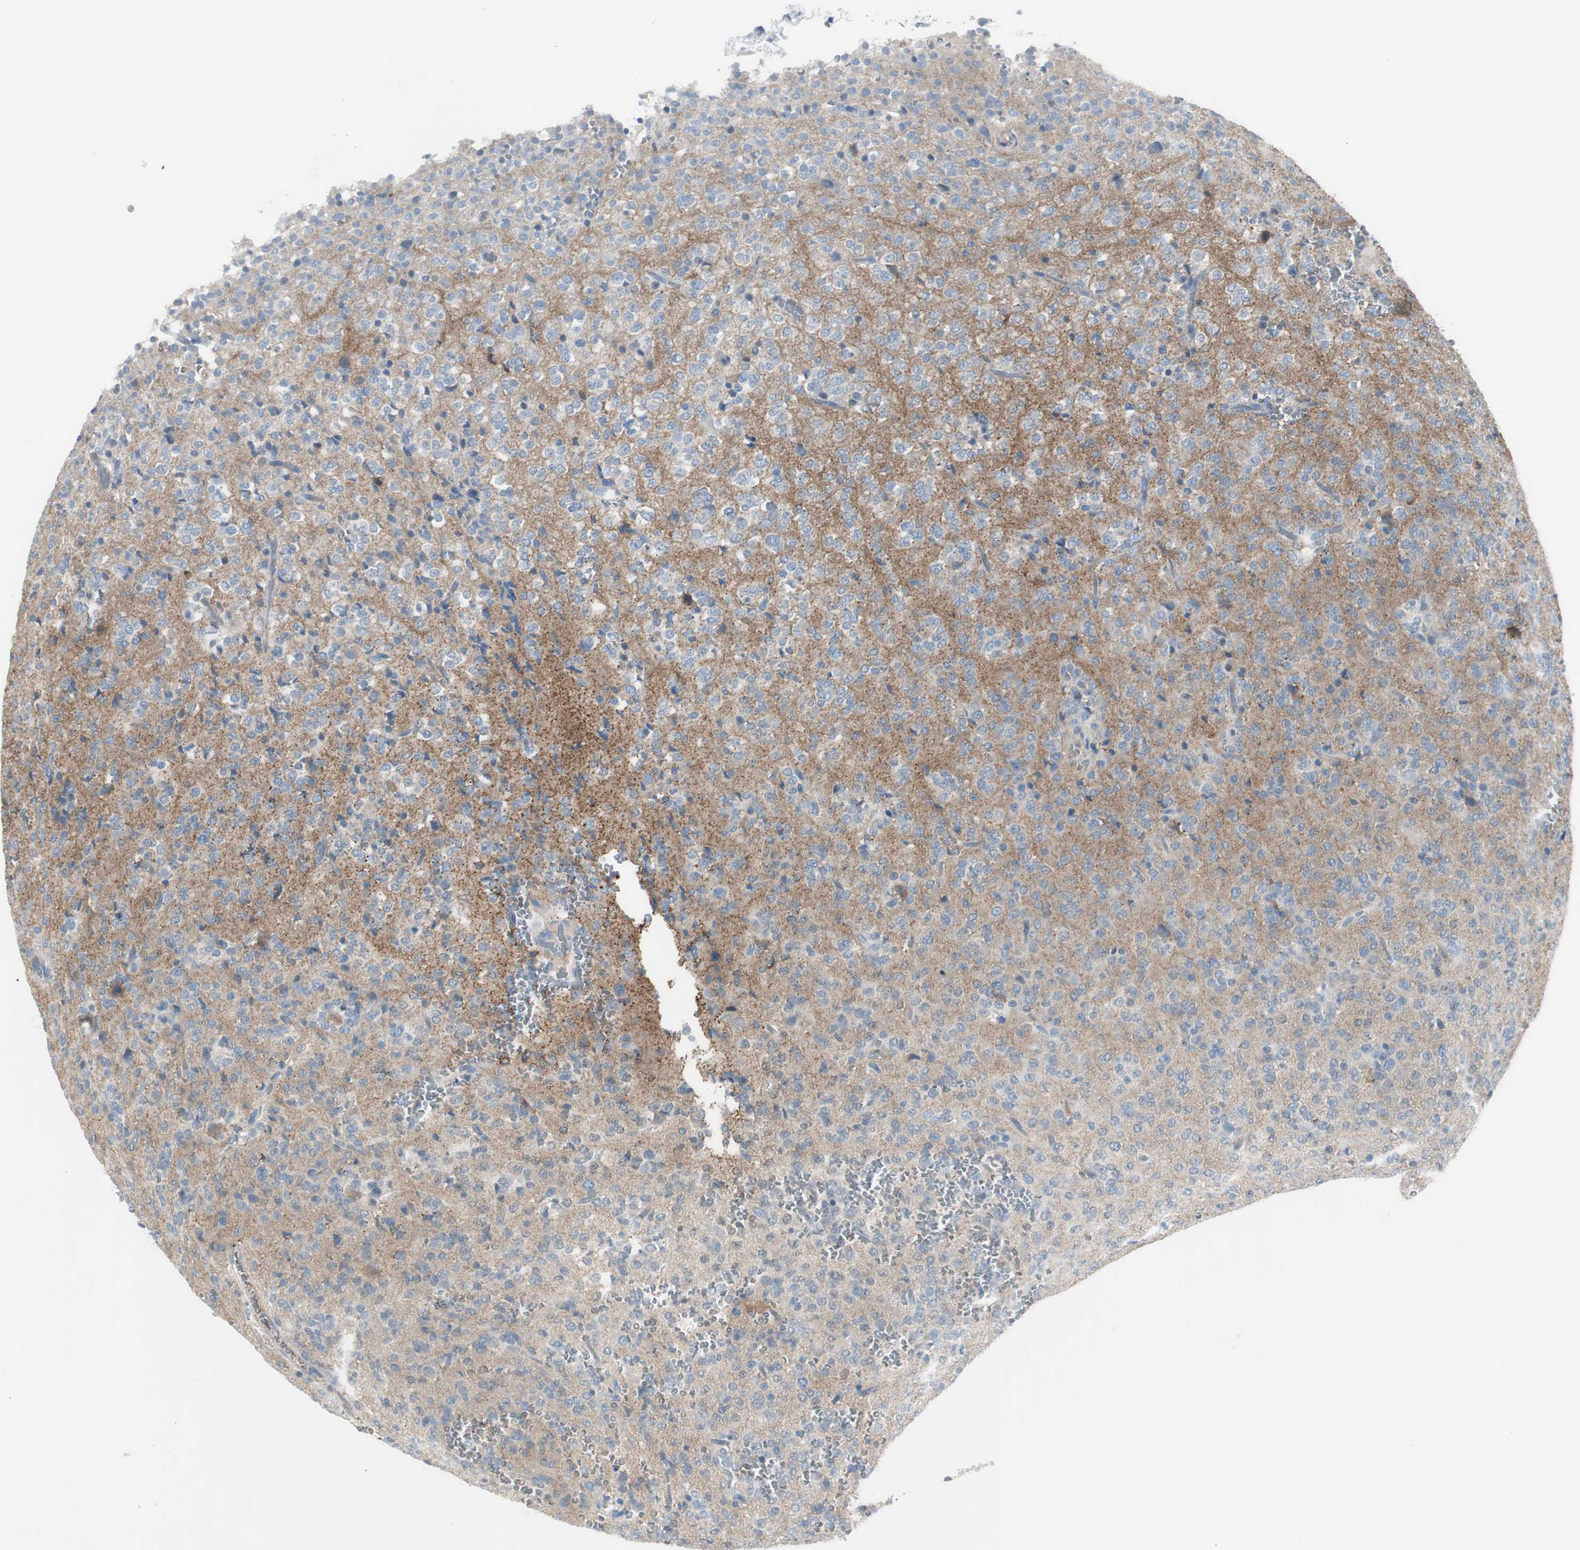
{"staining": {"intensity": "negative", "quantity": "none", "location": "none"}, "tissue": "glioma", "cell_type": "Tumor cells", "image_type": "cancer", "snomed": [{"axis": "morphology", "description": "Glioma, malignant, Low grade"}, {"axis": "topography", "description": "Brain"}], "caption": "There is no significant positivity in tumor cells of glioma.", "gene": "CACNA2D1", "patient": {"sex": "male", "age": 38}}